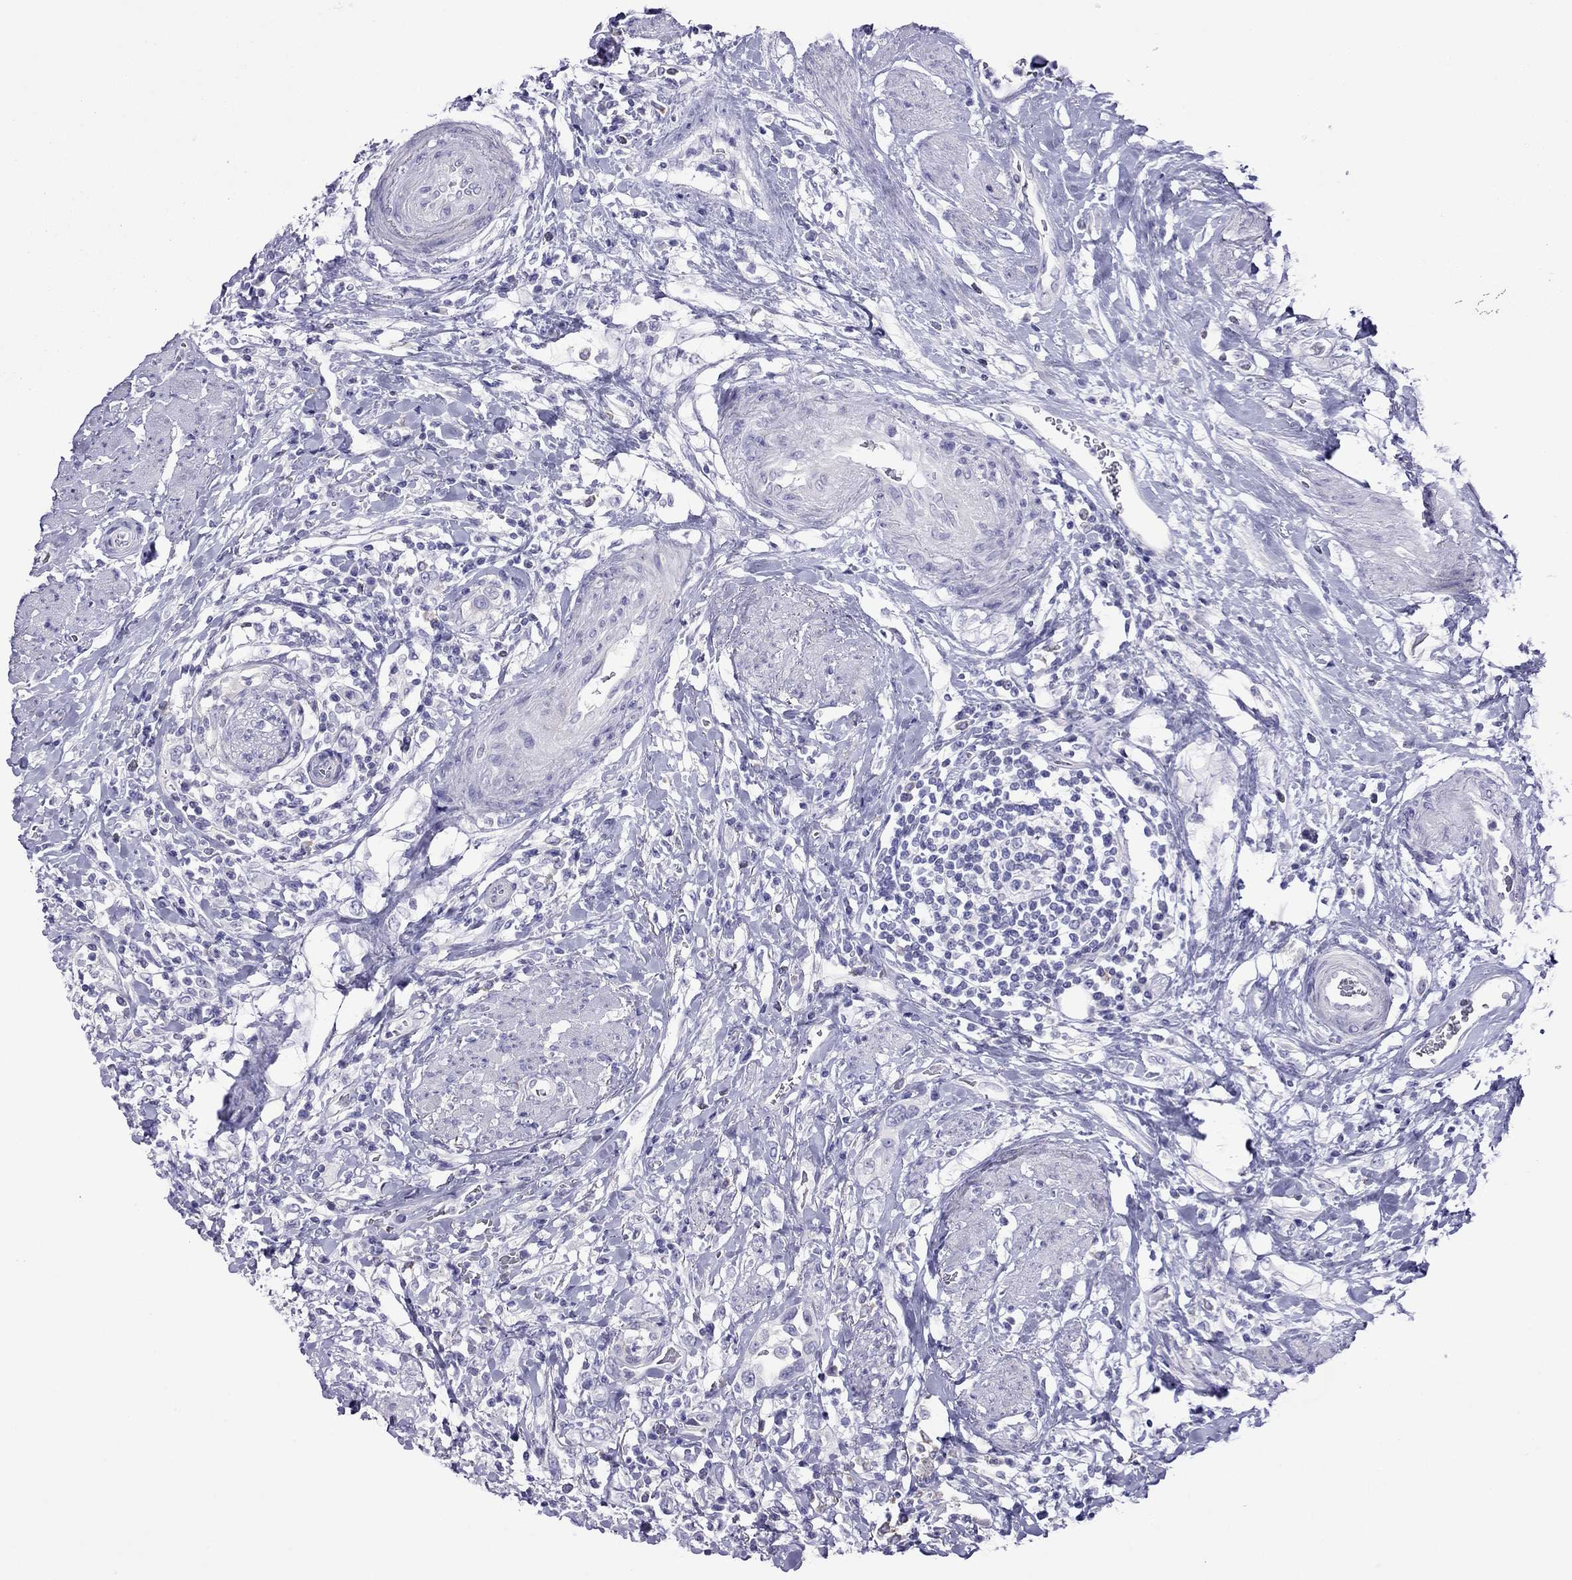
{"staining": {"intensity": "negative", "quantity": "none", "location": "none"}, "tissue": "urothelial cancer", "cell_type": "Tumor cells", "image_type": "cancer", "snomed": [{"axis": "morphology", "description": "Urothelial carcinoma, NOS"}, {"axis": "morphology", "description": "Urothelial carcinoma, High grade"}, {"axis": "topography", "description": "Urinary bladder"}], "caption": "This image is of urothelial cancer stained with immunohistochemistry to label a protein in brown with the nuclei are counter-stained blue. There is no staining in tumor cells.", "gene": "PCDHA6", "patient": {"sex": "female", "age": 64}}